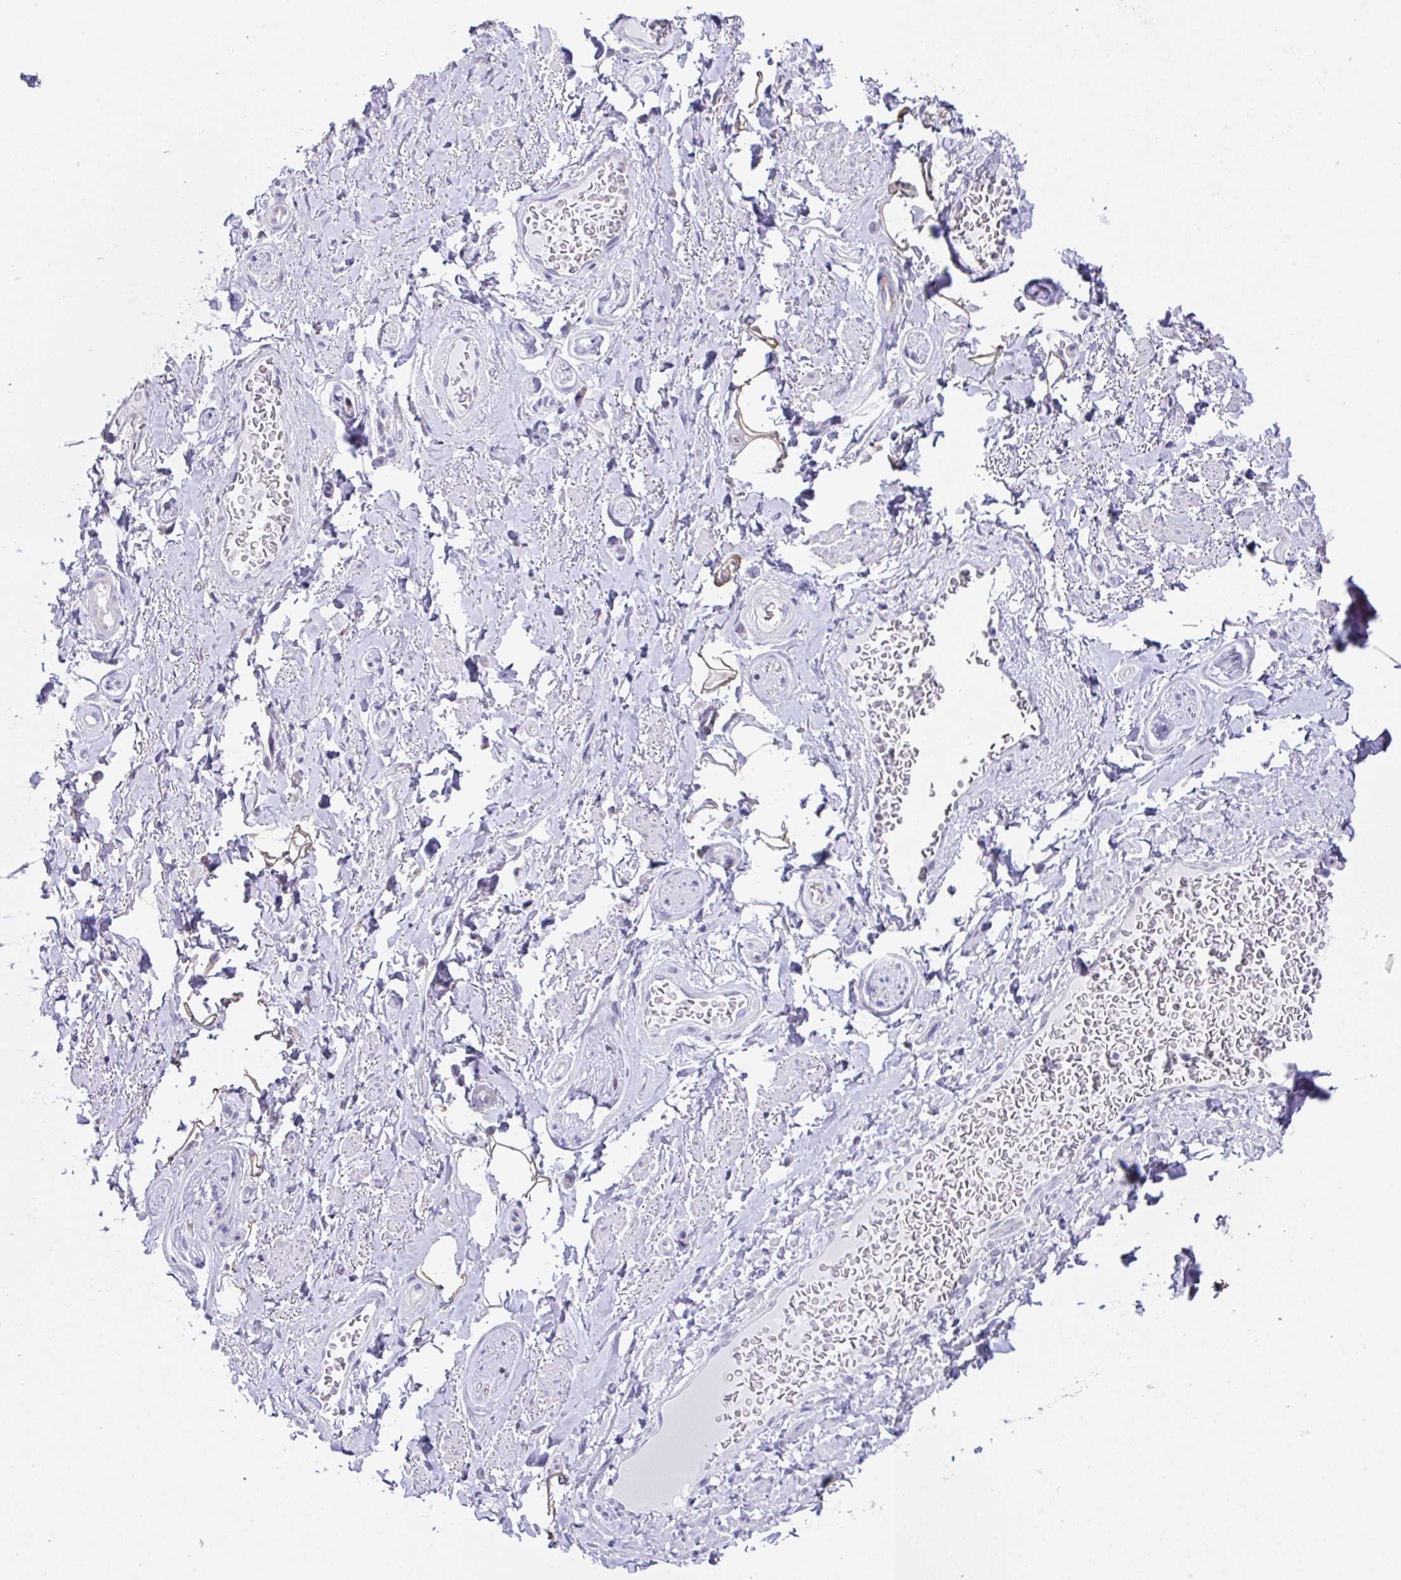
{"staining": {"intensity": "weak", "quantity": "<25%", "location": "cytoplasmic/membranous"}, "tissue": "adipose tissue", "cell_type": "Adipocytes", "image_type": "normal", "snomed": [{"axis": "morphology", "description": "Normal tissue, NOS"}, {"axis": "topography", "description": "Peripheral nerve tissue"}], "caption": "DAB immunohistochemical staining of unremarkable human adipose tissue reveals no significant expression in adipocytes. (Brightfield microscopy of DAB immunohistochemistry (IHC) at high magnification).", "gene": "FAU", "patient": {"sex": "male", "age": 51}}